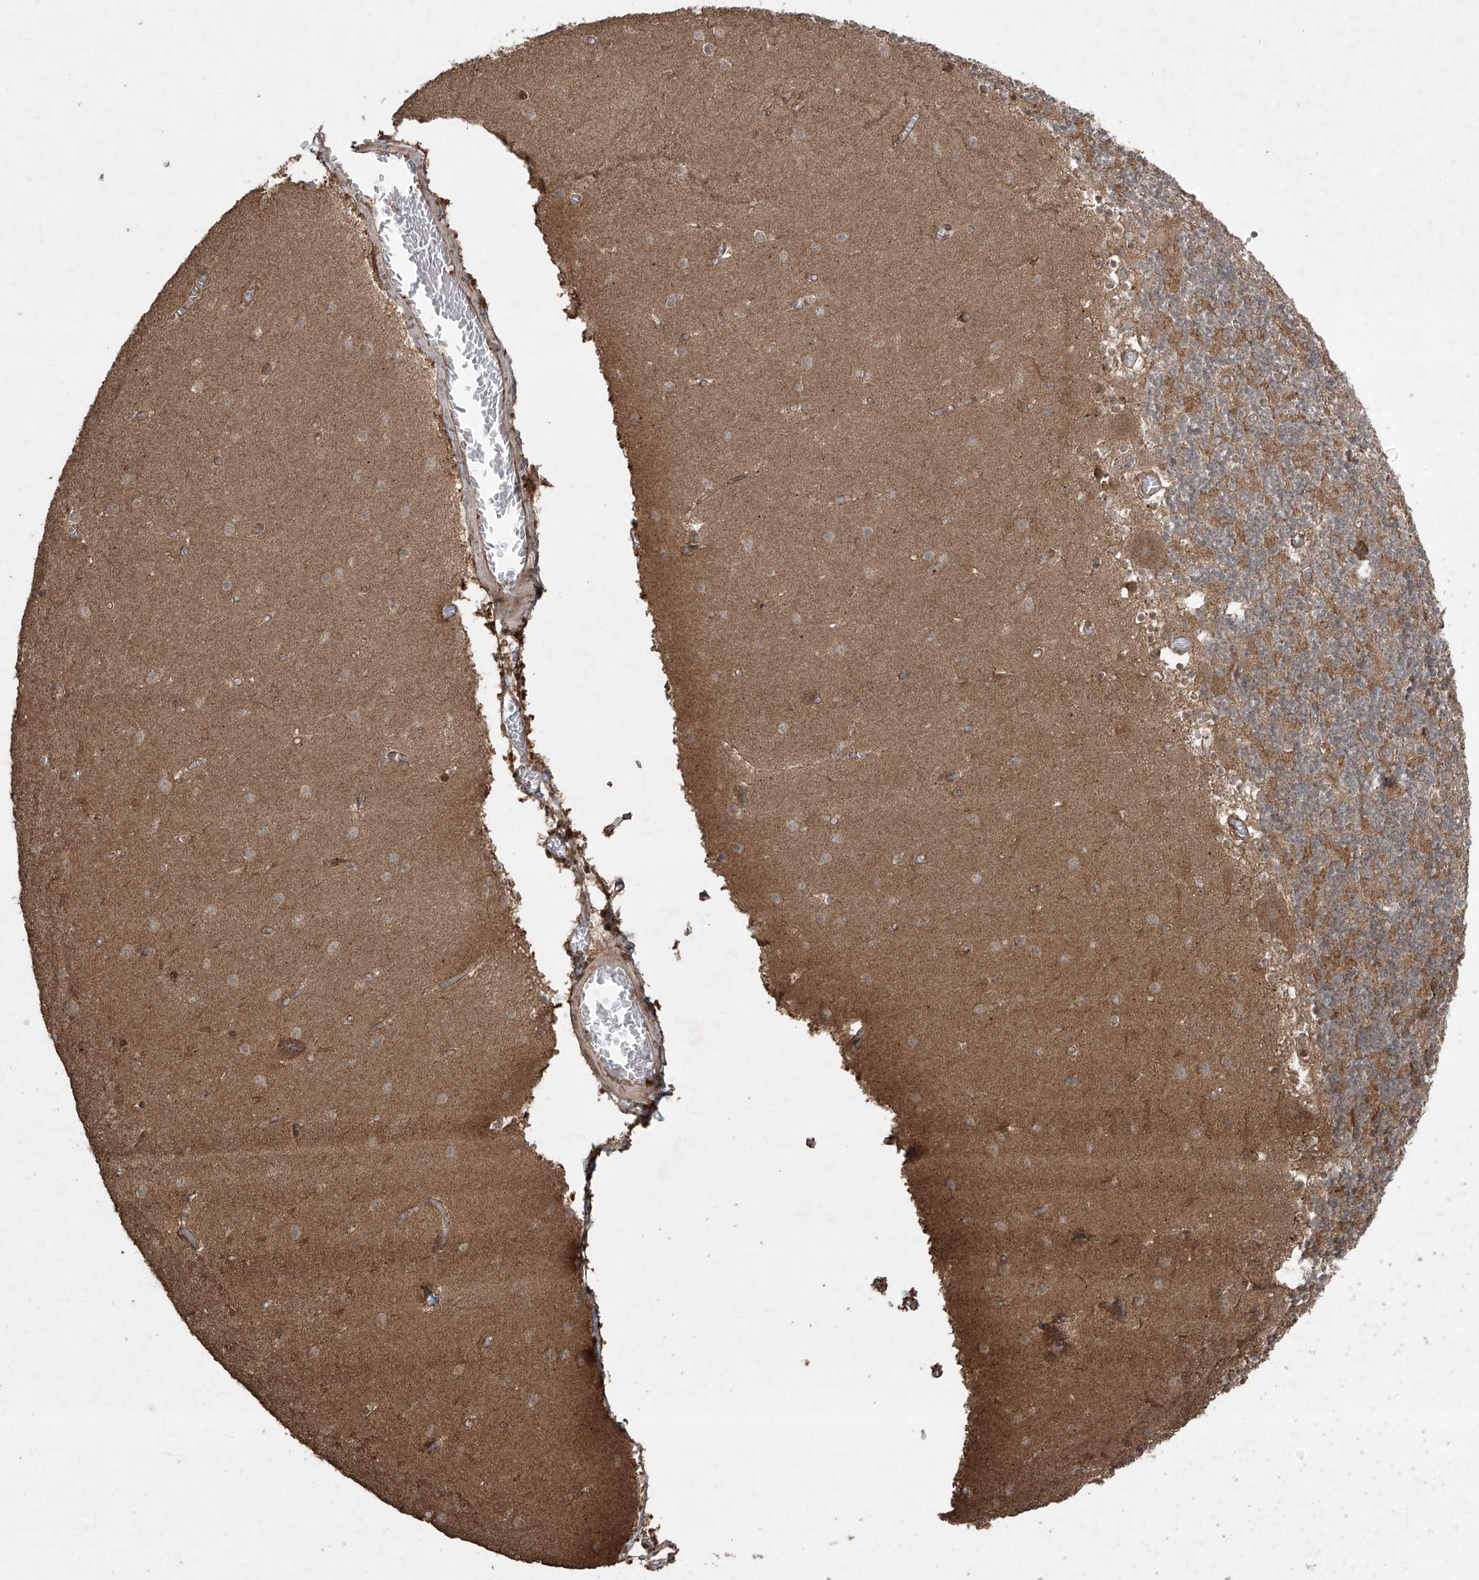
{"staining": {"intensity": "weak", "quantity": "<25%", "location": "cytoplasmic/membranous"}, "tissue": "cerebellum", "cell_type": "Cells in granular layer", "image_type": "normal", "snomed": [{"axis": "morphology", "description": "Normal tissue, NOS"}, {"axis": "topography", "description": "Cerebellum"}], "caption": "IHC image of benign human cerebellum stained for a protein (brown), which shows no staining in cells in granular layer. (Brightfield microscopy of DAB immunohistochemistry (IHC) at high magnification).", "gene": "PGPEP1", "patient": {"sex": "female", "age": 28}}